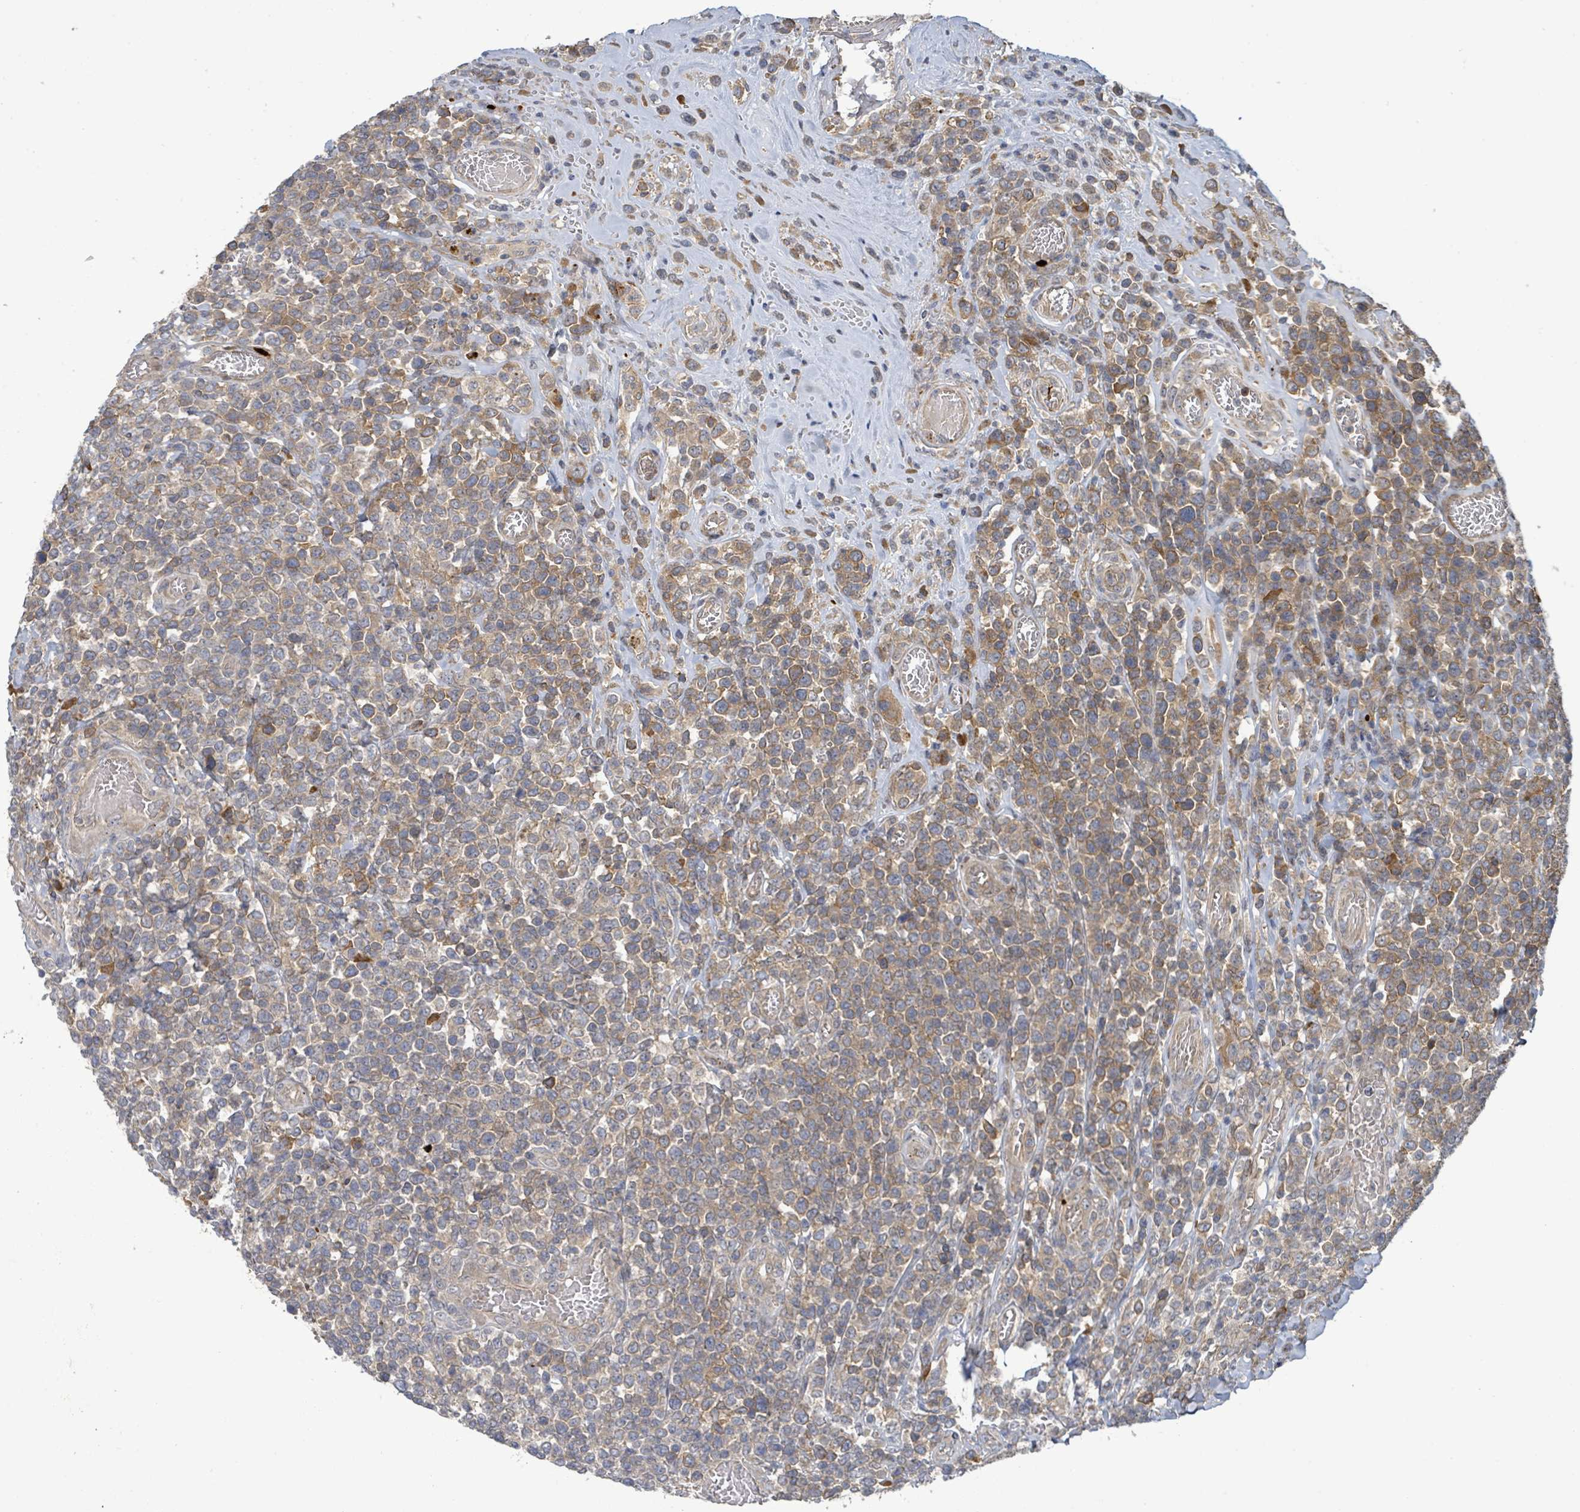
{"staining": {"intensity": "weak", "quantity": ">75%", "location": "cytoplasmic/membranous"}, "tissue": "lymphoma", "cell_type": "Tumor cells", "image_type": "cancer", "snomed": [{"axis": "morphology", "description": "Malignant lymphoma, non-Hodgkin's type, High grade"}, {"axis": "topography", "description": "Soft tissue"}], "caption": "Immunohistochemical staining of malignant lymphoma, non-Hodgkin's type (high-grade) reveals low levels of weak cytoplasmic/membranous protein staining in approximately >75% of tumor cells.", "gene": "STARD4", "patient": {"sex": "female", "age": 56}}